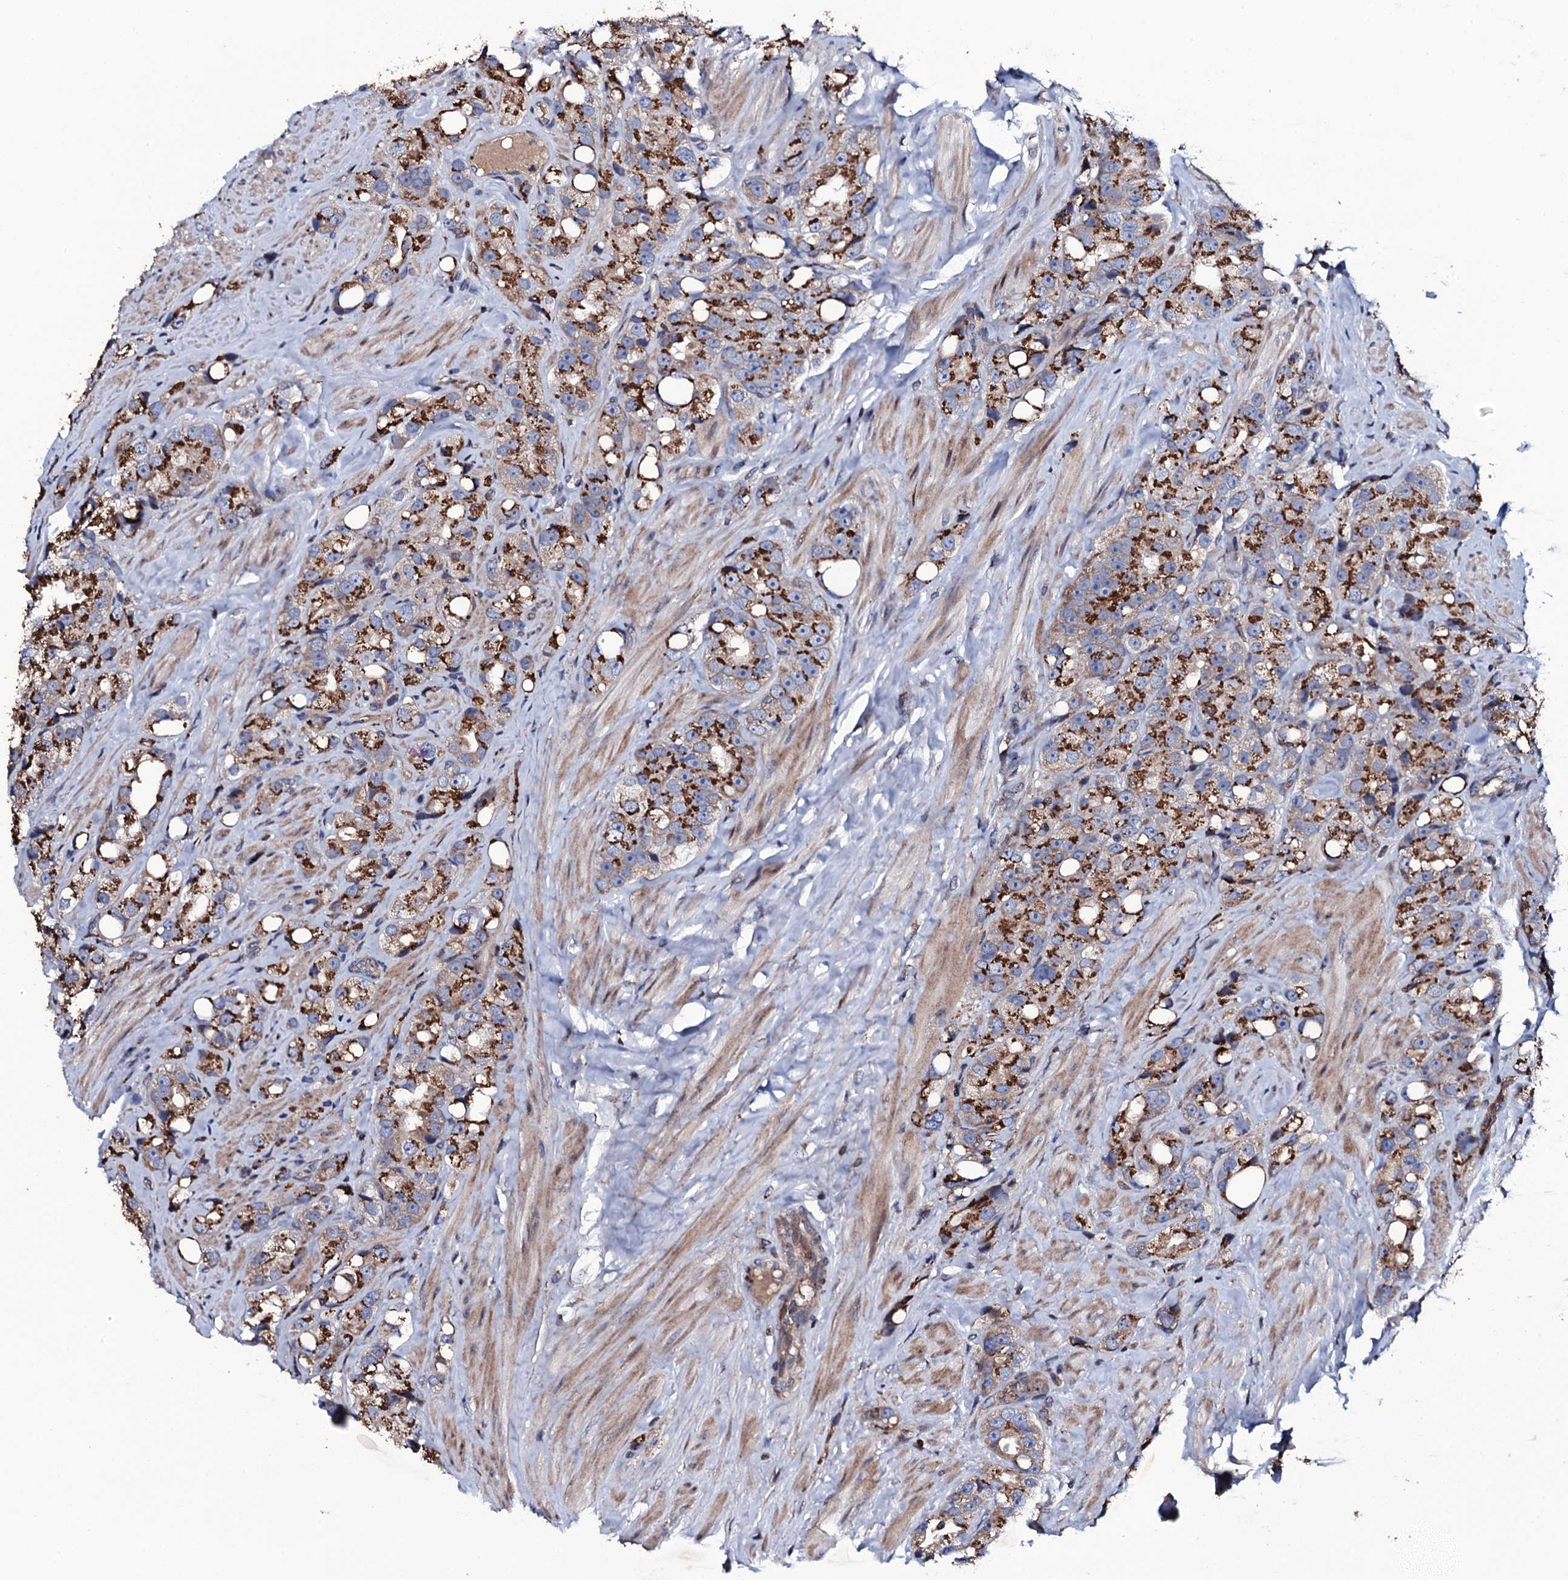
{"staining": {"intensity": "strong", "quantity": "25%-75%", "location": "cytoplasmic/membranous"}, "tissue": "prostate cancer", "cell_type": "Tumor cells", "image_type": "cancer", "snomed": [{"axis": "morphology", "description": "Adenocarcinoma, NOS"}, {"axis": "topography", "description": "Prostate"}], "caption": "Protein expression analysis of prostate adenocarcinoma demonstrates strong cytoplasmic/membranous expression in about 25%-75% of tumor cells. (Stains: DAB in brown, nuclei in blue, Microscopy: brightfield microscopy at high magnification).", "gene": "PLET1", "patient": {"sex": "male", "age": 79}}